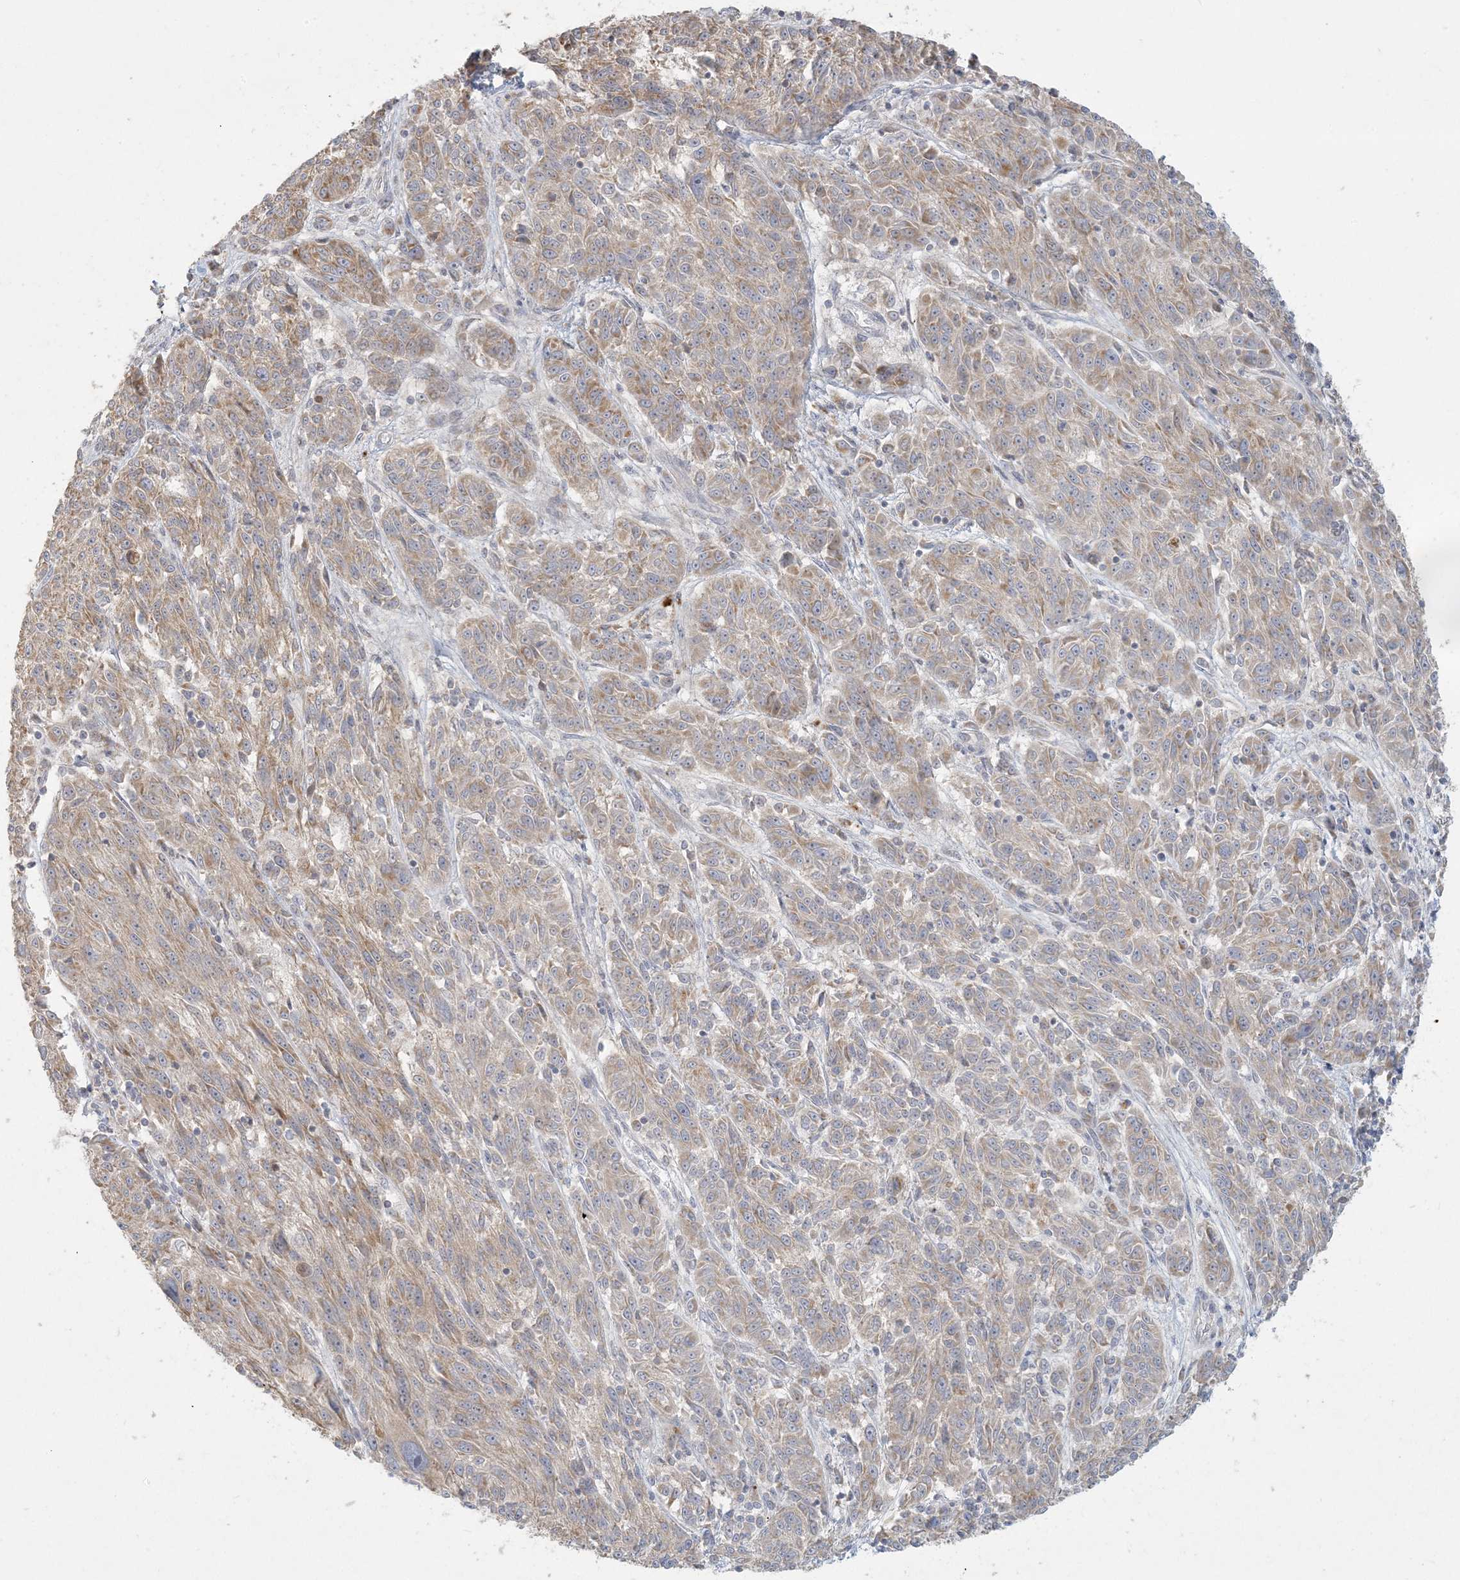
{"staining": {"intensity": "moderate", "quantity": ">75%", "location": "cytoplasmic/membranous"}, "tissue": "melanoma", "cell_type": "Tumor cells", "image_type": "cancer", "snomed": [{"axis": "morphology", "description": "Malignant melanoma, NOS"}, {"axis": "topography", "description": "Skin"}], "caption": "This is an image of immunohistochemistry (IHC) staining of malignant melanoma, which shows moderate positivity in the cytoplasmic/membranous of tumor cells.", "gene": "MCAT", "patient": {"sex": "male", "age": 53}}